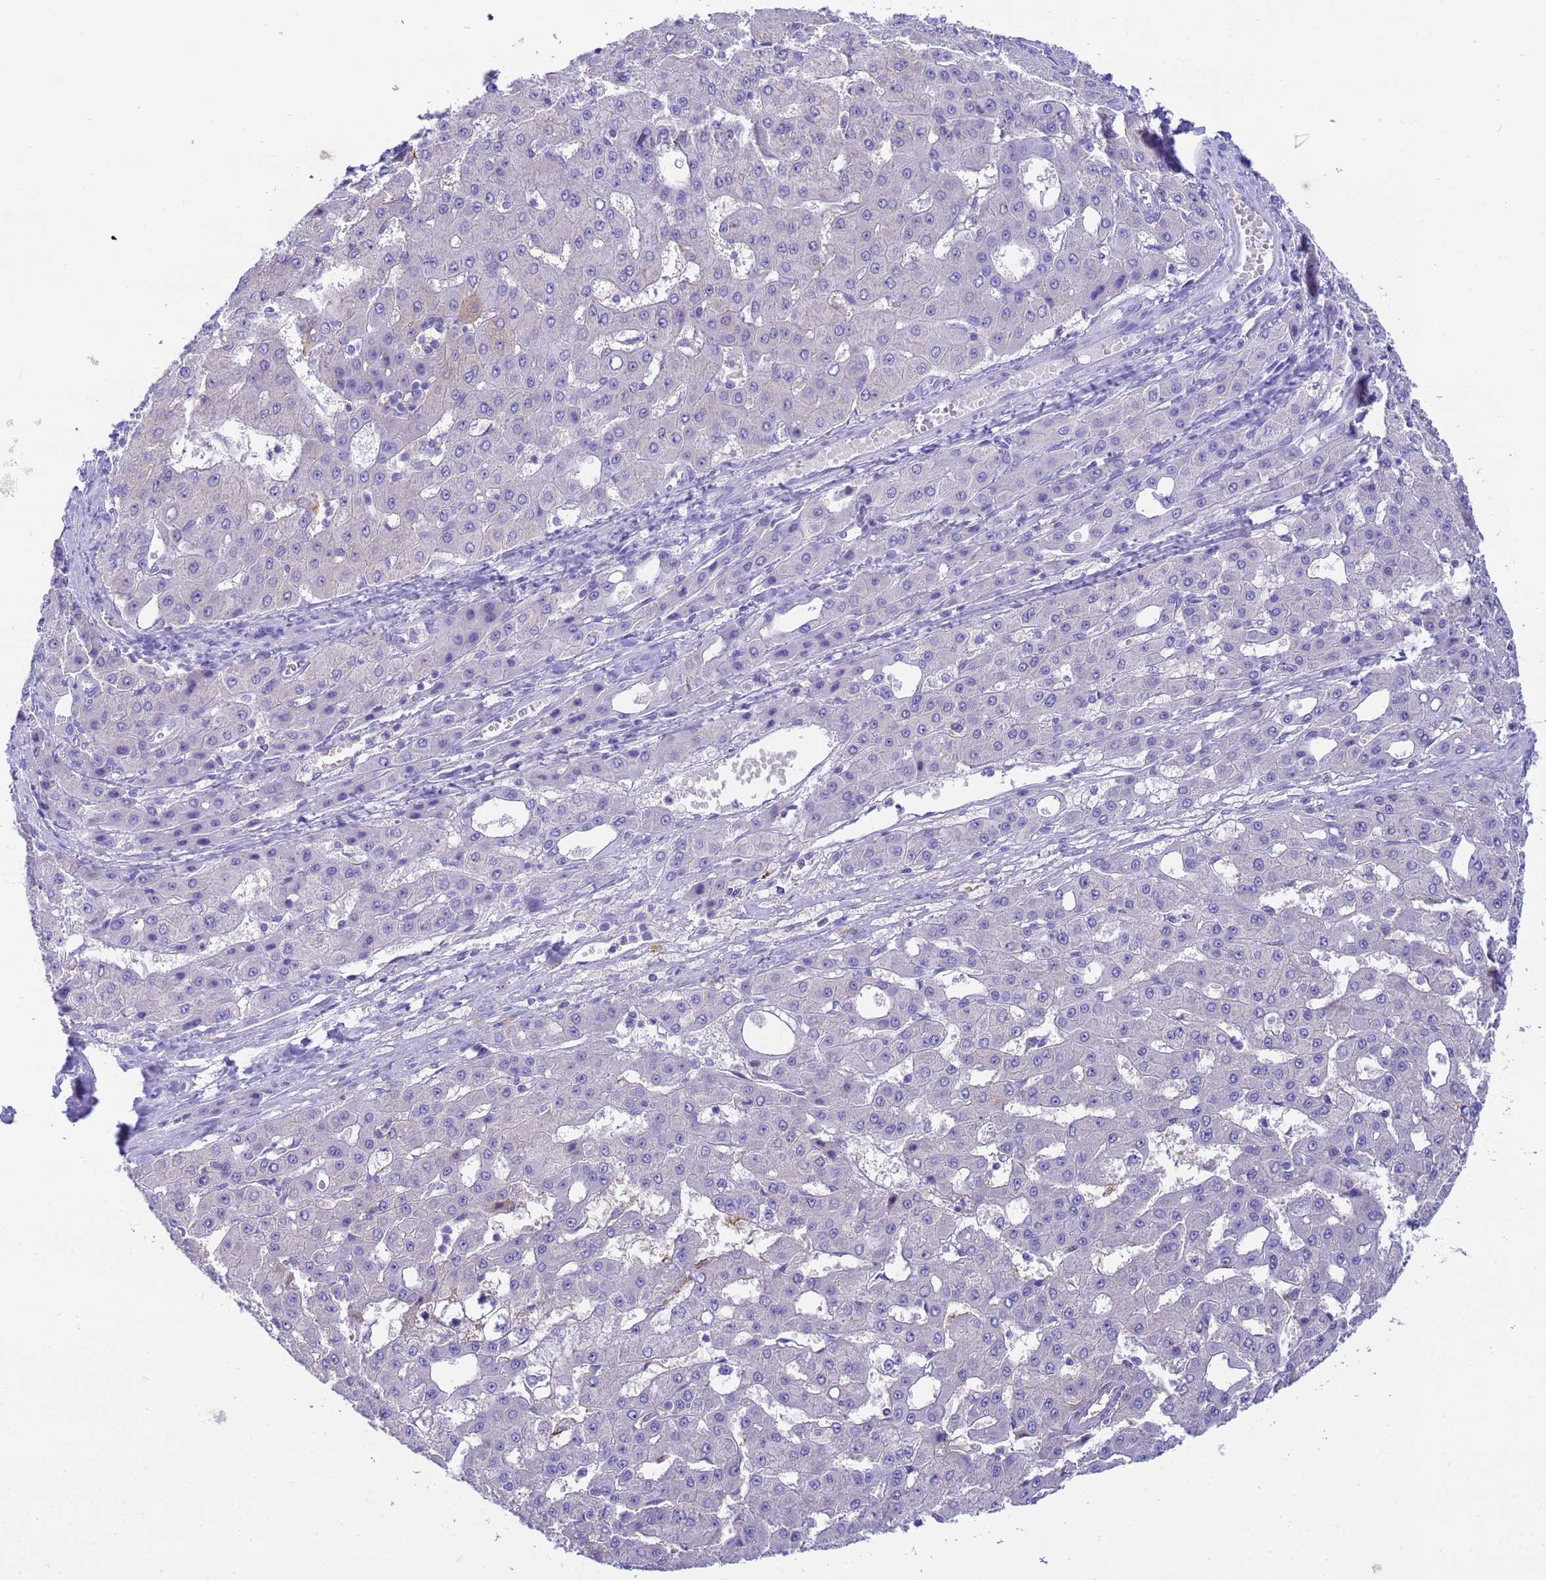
{"staining": {"intensity": "negative", "quantity": "none", "location": "none"}, "tissue": "liver cancer", "cell_type": "Tumor cells", "image_type": "cancer", "snomed": [{"axis": "morphology", "description": "Carcinoma, Hepatocellular, NOS"}, {"axis": "topography", "description": "Liver"}], "caption": "IHC image of neoplastic tissue: human hepatocellular carcinoma (liver) stained with DAB (3,3'-diaminobenzidine) shows no significant protein positivity in tumor cells. (Stains: DAB IHC with hematoxylin counter stain, Microscopy: brightfield microscopy at high magnification).", "gene": "AQP12A", "patient": {"sex": "male", "age": 47}}